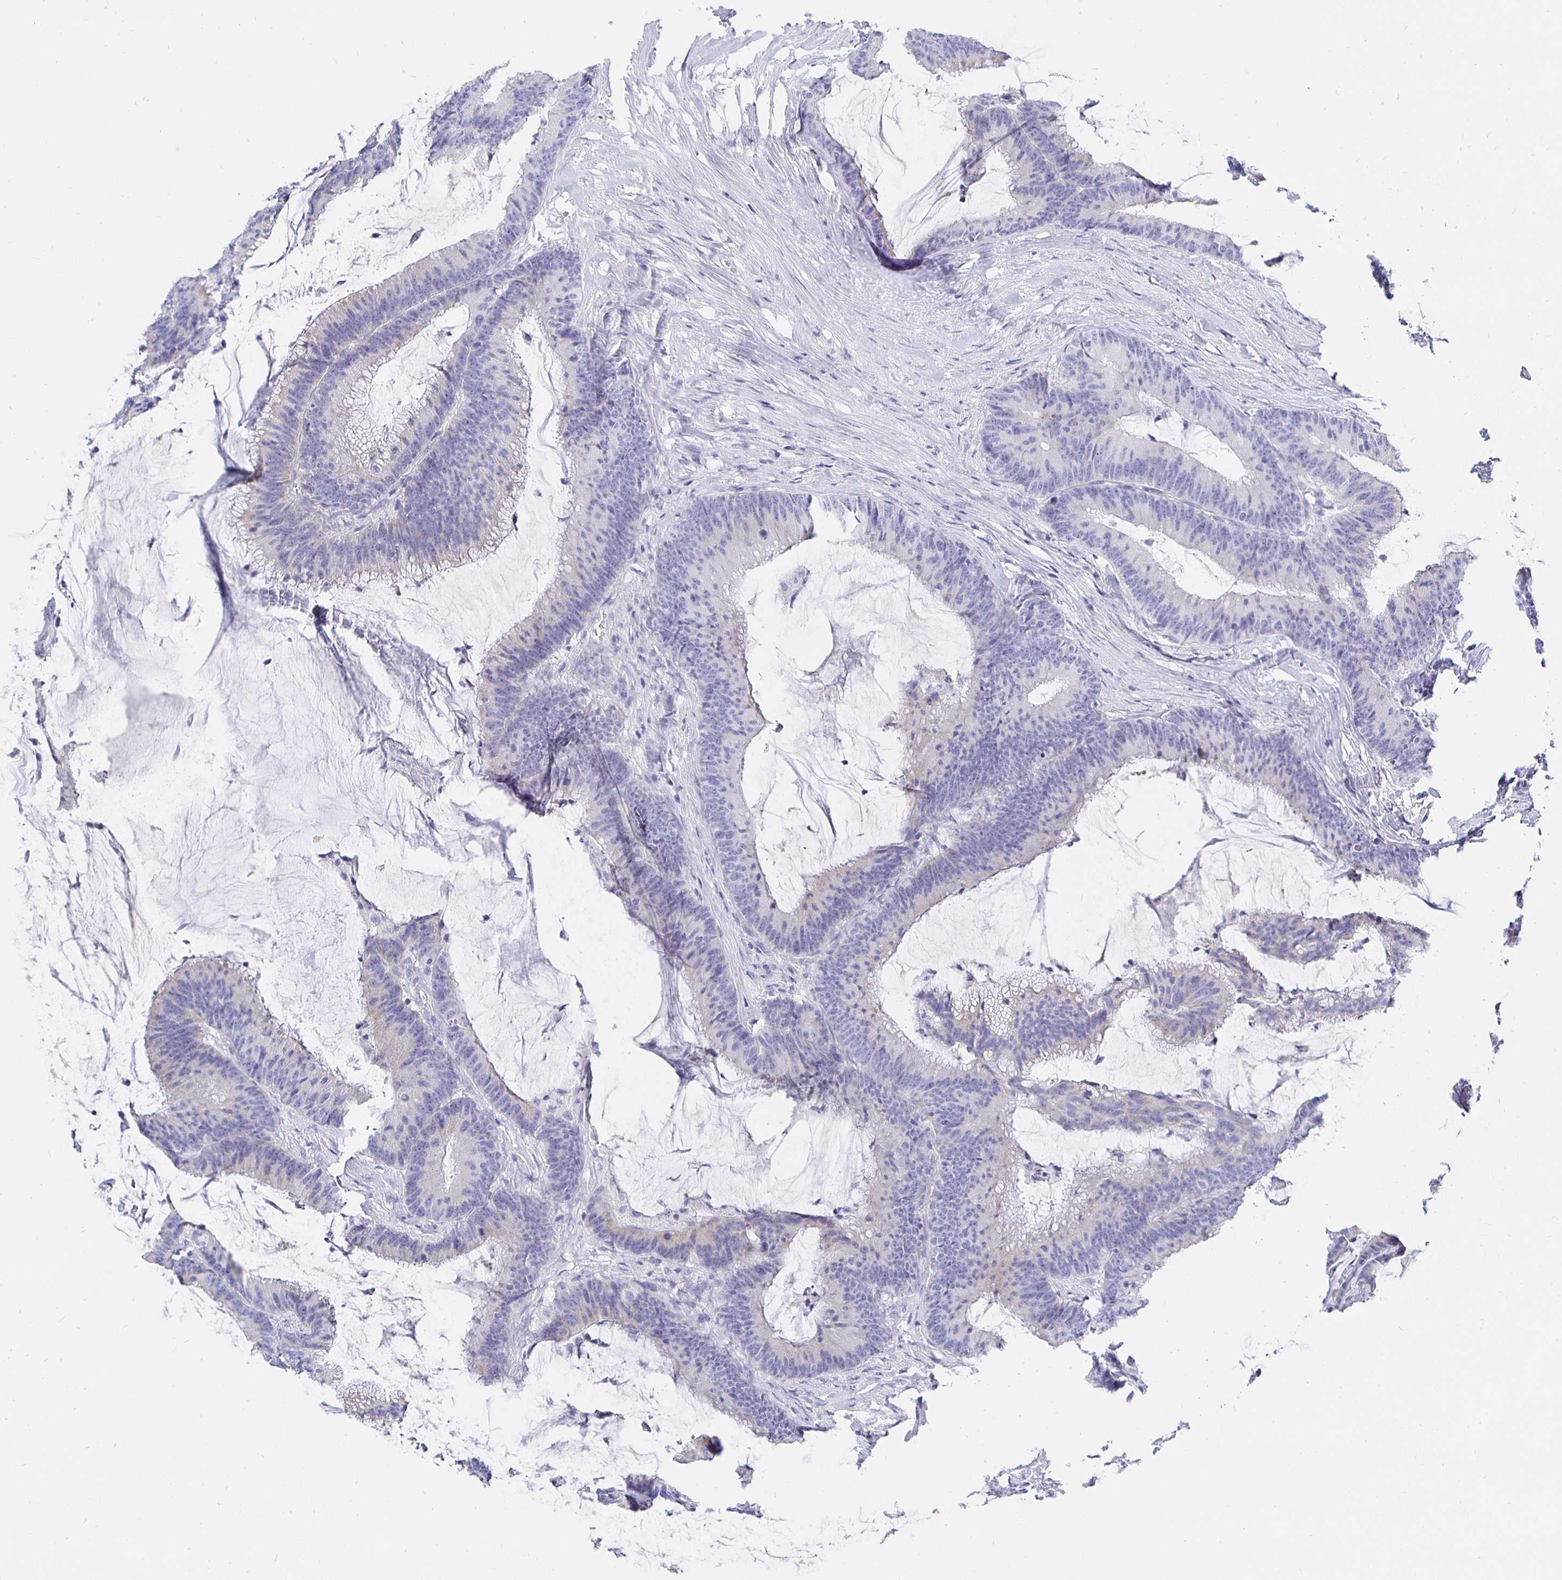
{"staining": {"intensity": "negative", "quantity": "none", "location": "none"}, "tissue": "colorectal cancer", "cell_type": "Tumor cells", "image_type": "cancer", "snomed": [{"axis": "morphology", "description": "Adenocarcinoma, NOS"}, {"axis": "topography", "description": "Colon"}], "caption": "Immunohistochemistry image of colorectal cancer stained for a protein (brown), which displays no positivity in tumor cells.", "gene": "CR2", "patient": {"sex": "female", "age": 78}}